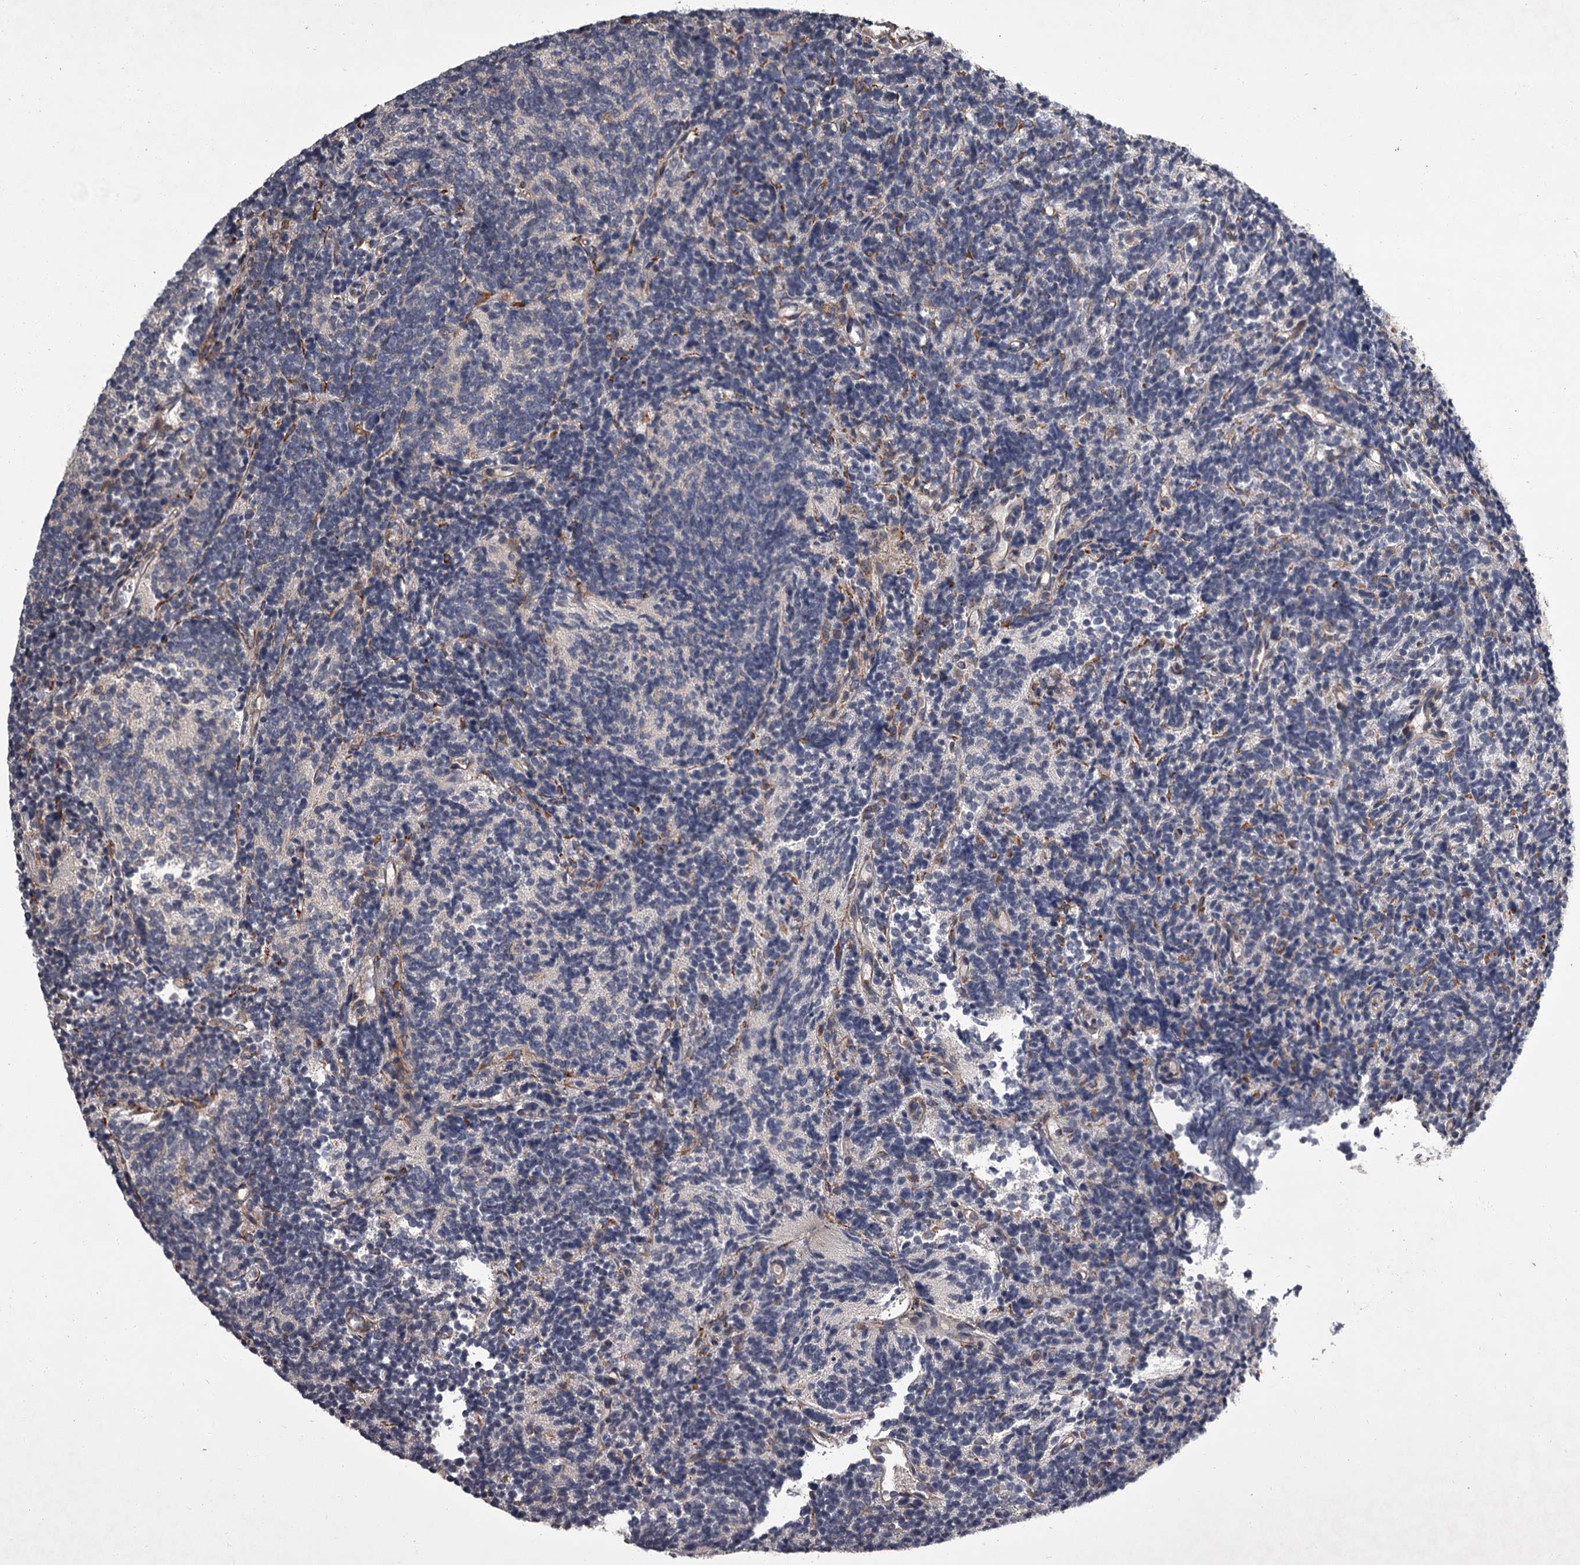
{"staining": {"intensity": "negative", "quantity": "none", "location": "none"}, "tissue": "glioma", "cell_type": "Tumor cells", "image_type": "cancer", "snomed": [{"axis": "morphology", "description": "Glioma, malignant, Low grade"}, {"axis": "topography", "description": "Brain"}], "caption": "Immunohistochemistry (IHC) image of neoplastic tissue: human malignant low-grade glioma stained with DAB demonstrates no significant protein expression in tumor cells. (IHC, brightfield microscopy, high magnification).", "gene": "UNC93B1", "patient": {"sex": "female", "age": 1}}